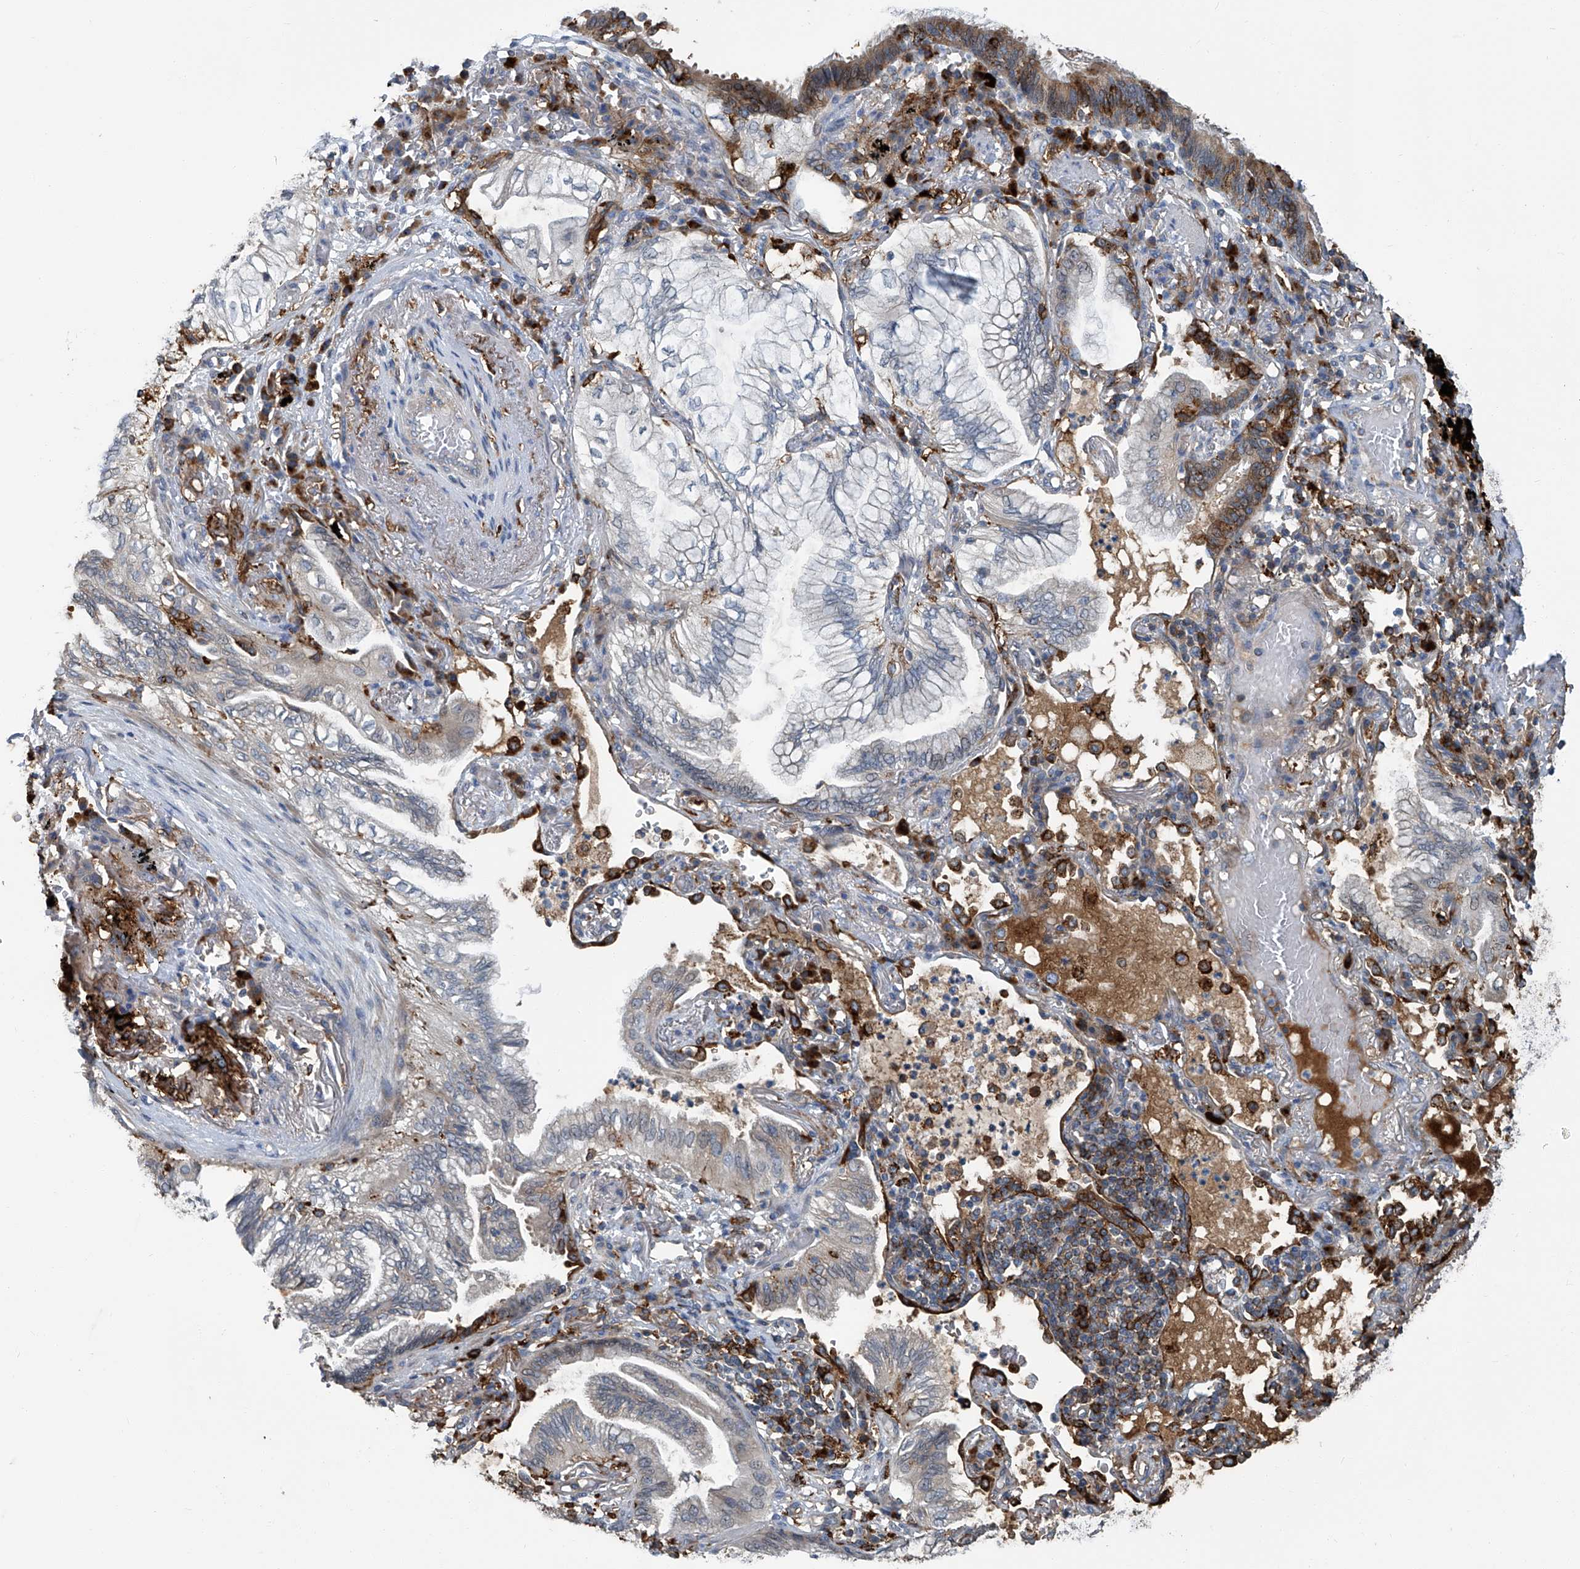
{"staining": {"intensity": "negative", "quantity": "none", "location": "none"}, "tissue": "lung cancer", "cell_type": "Tumor cells", "image_type": "cancer", "snomed": [{"axis": "morphology", "description": "Adenocarcinoma, NOS"}, {"axis": "topography", "description": "Lung"}], "caption": "Micrograph shows no significant protein staining in tumor cells of lung adenocarcinoma. Nuclei are stained in blue.", "gene": "FAM167A", "patient": {"sex": "female", "age": 70}}